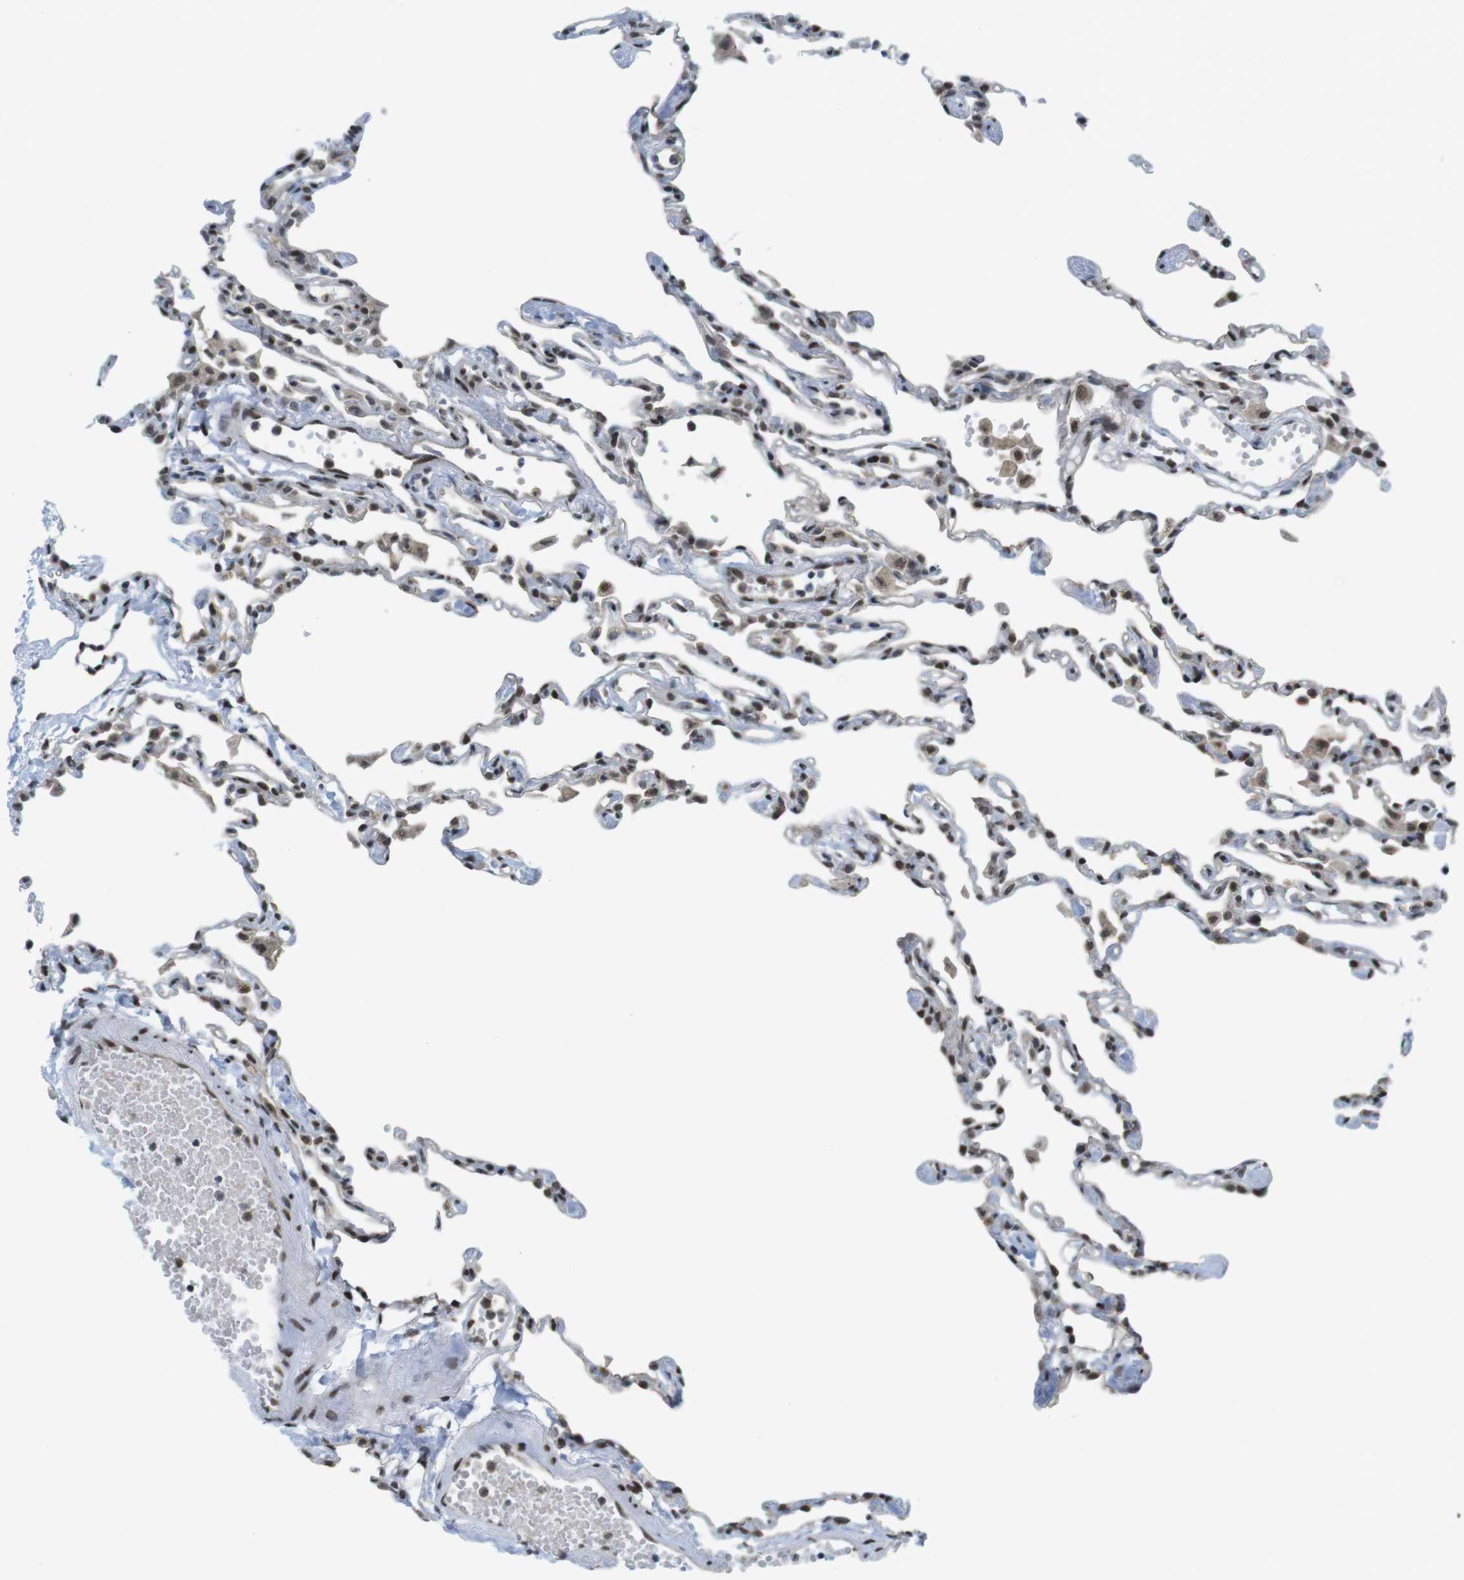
{"staining": {"intensity": "strong", "quantity": ">75%", "location": "nuclear"}, "tissue": "lung", "cell_type": "Alveolar cells", "image_type": "normal", "snomed": [{"axis": "morphology", "description": "Normal tissue, NOS"}, {"axis": "topography", "description": "Lung"}], "caption": "Lung stained with immunohistochemistry (IHC) exhibits strong nuclear expression in about >75% of alveolar cells. (brown staining indicates protein expression, while blue staining denotes nuclei).", "gene": "UBB", "patient": {"sex": "female", "age": 49}}